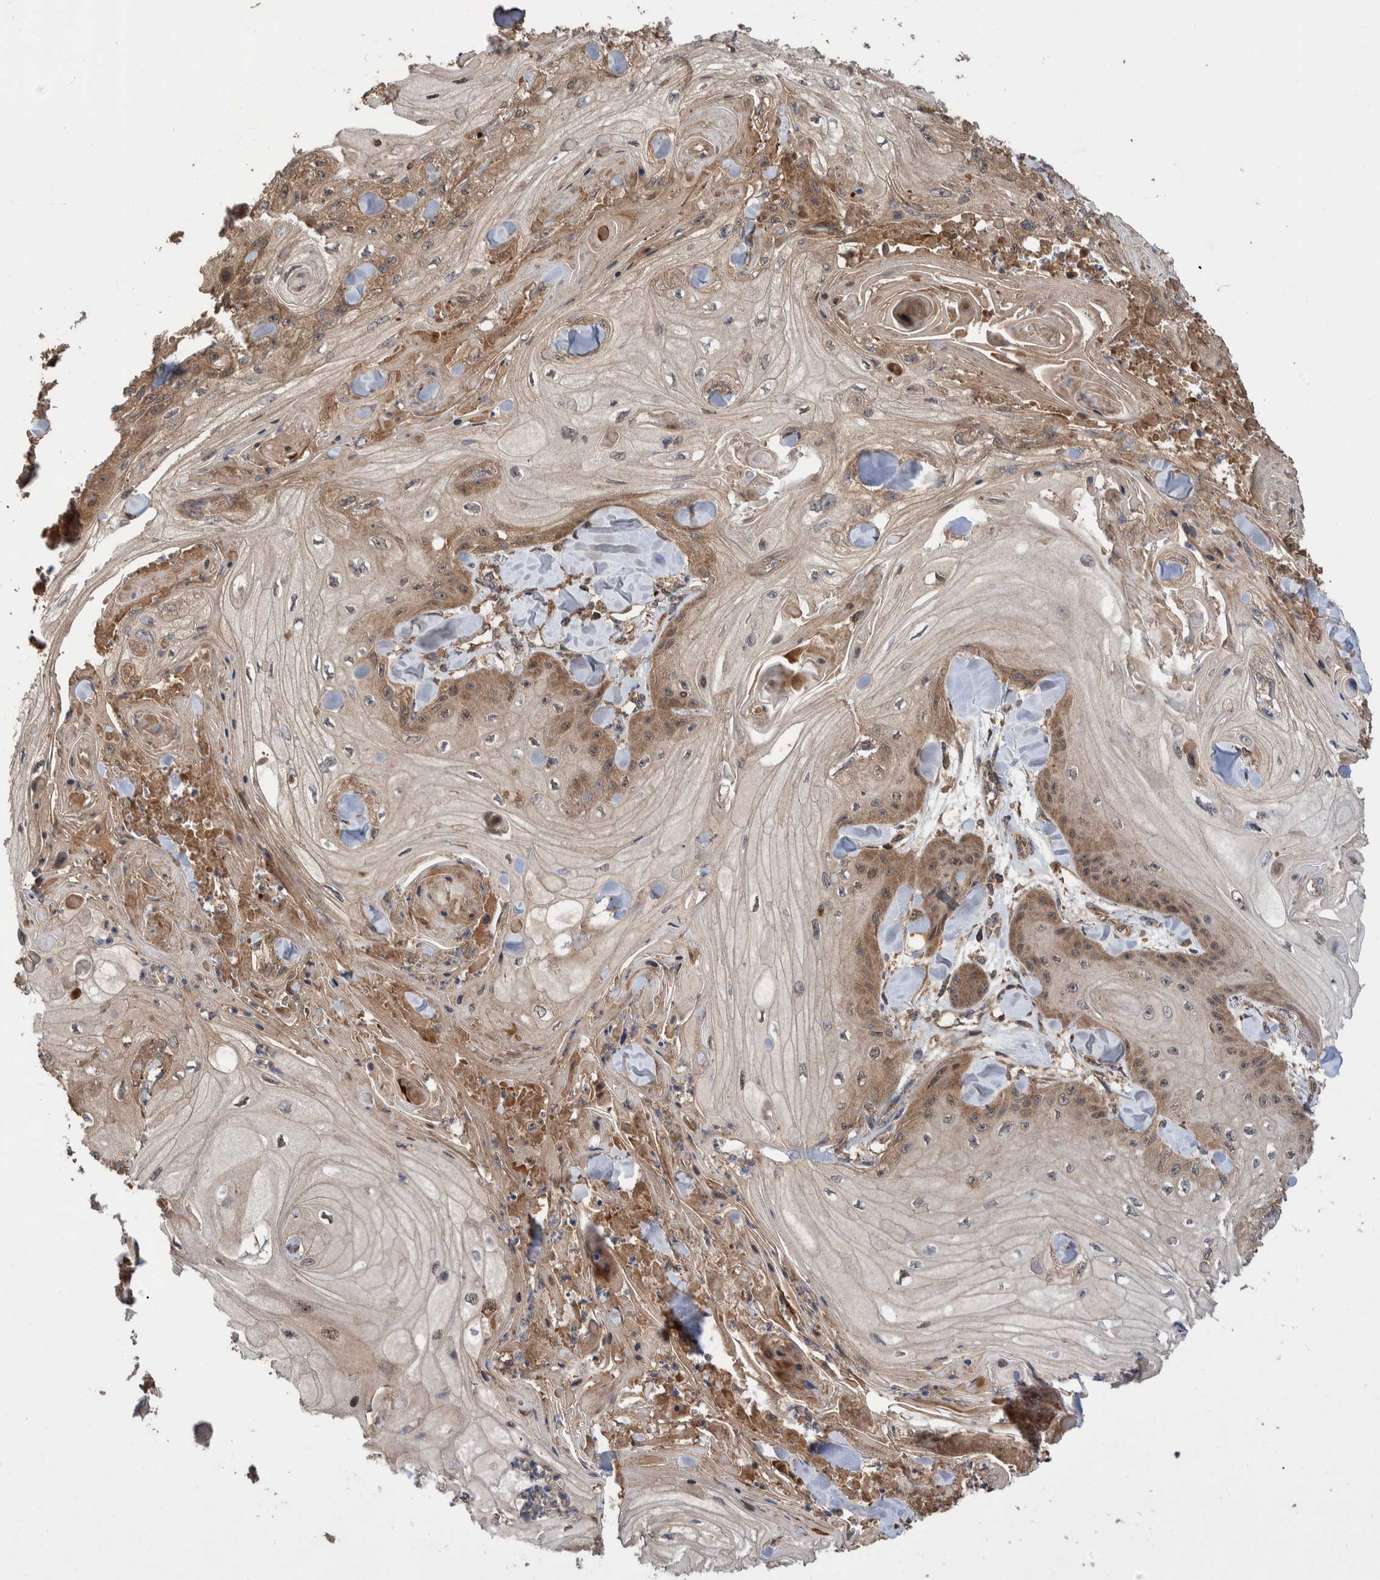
{"staining": {"intensity": "moderate", "quantity": ">75%", "location": "cytoplasmic/membranous"}, "tissue": "skin cancer", "cell_type": "Tumor cells", "image_type": "cancer", "snomed": [{"axis": "morphology", "description": "Squamous cell carcinoma, NOS"}, {"axis": "topography", "description": "Skin"}], "caption": "Skin cancer (squamous cell carcinoma) tissue shows moderate cytoplasmic/membranous expression in about >75% of tumor cells", "gene": "VBP1", "patient": {"sex": "male", "age": 74}}